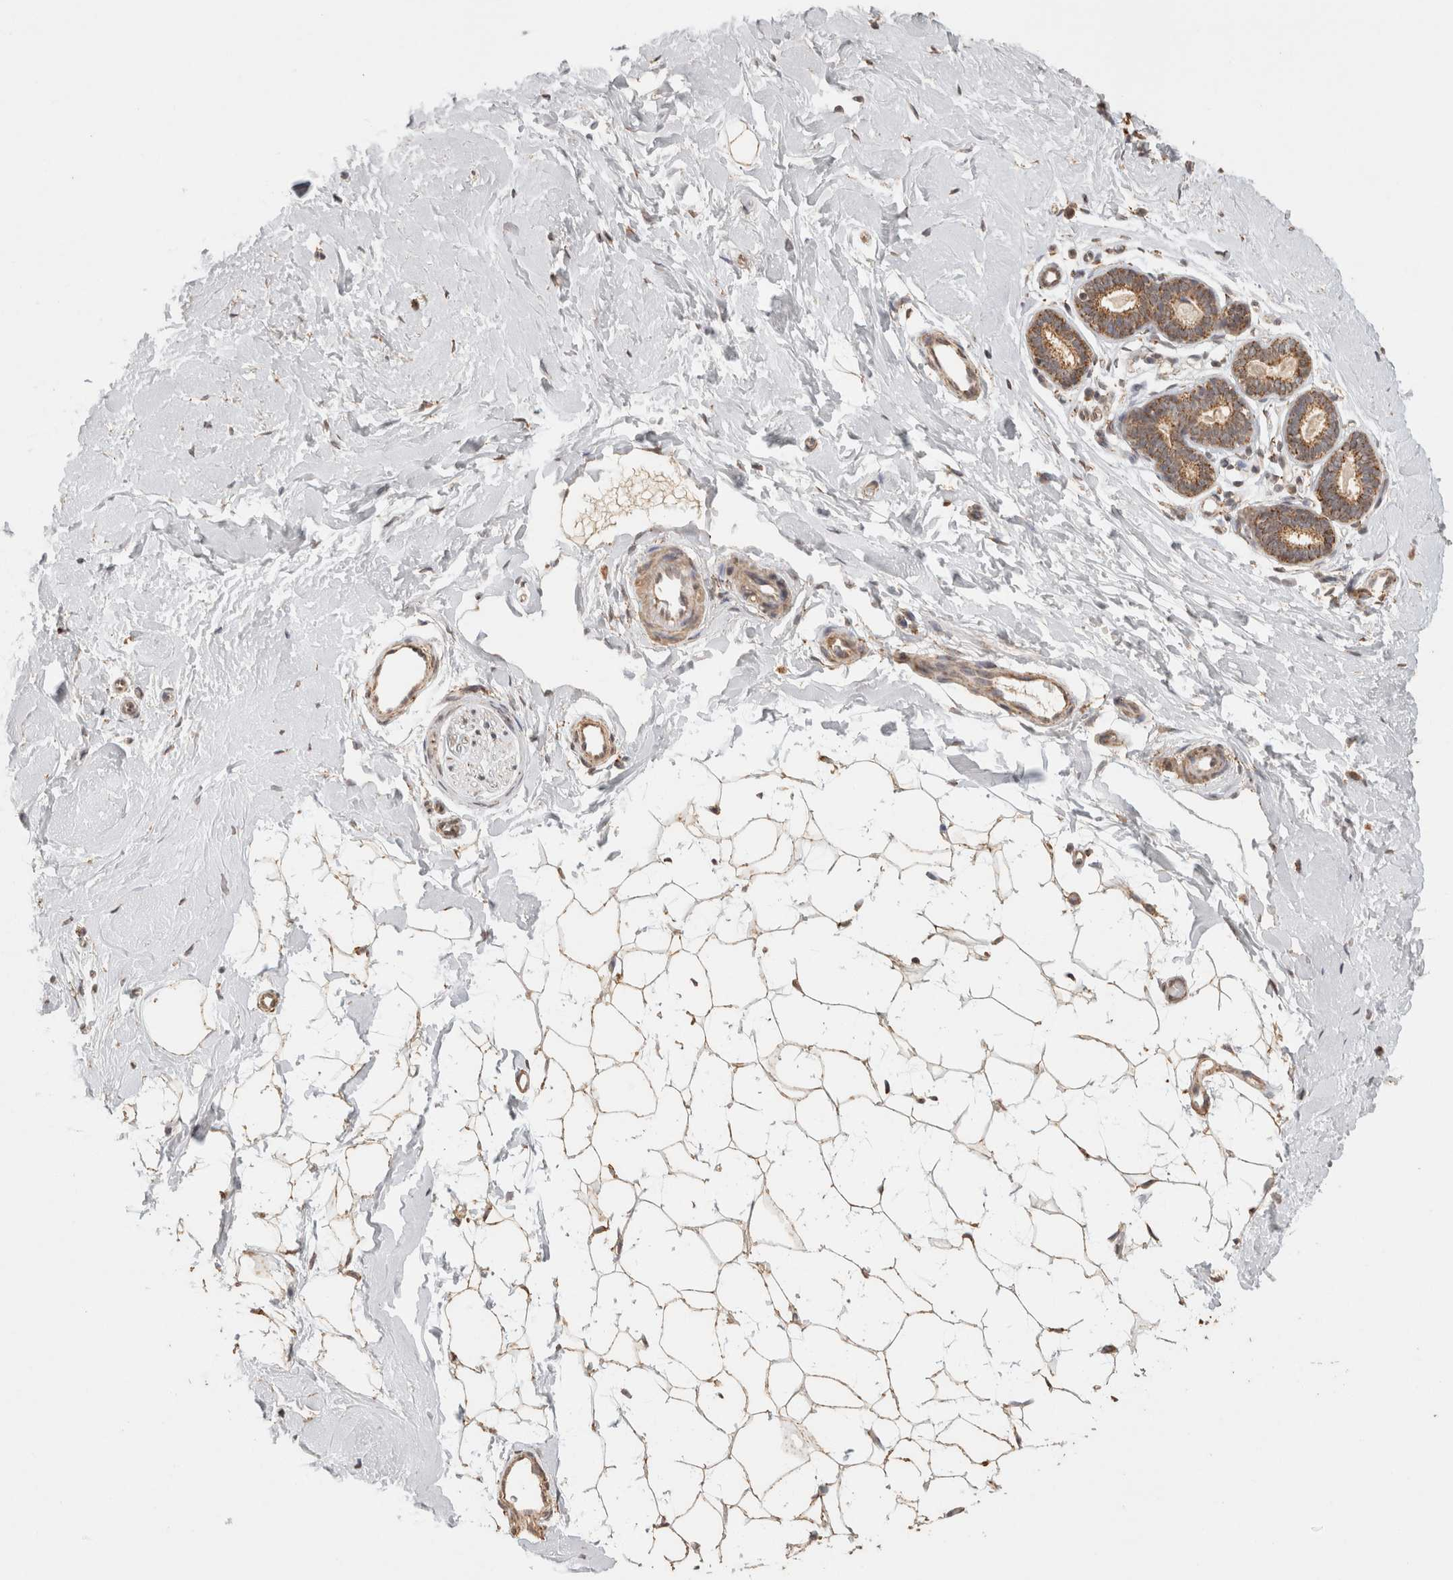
{"staining": {"intensity": "weak", "quantity": ">75%", "location": "cytoplasmic/membranous"}, "tissue": "breast", "cell_type": "Adipocytes", "image_type": "normal", "snomed": [{"axis": "morphology", "description": "Normal tissue, NOS"}, {"axis": "topography", "description": "Breast"}], "caption": "Brown immunohistochemical staining in normal breast demonstrates weak cytoplasmic/membranous expression in approximately >75% of adipocytes.", "gene": "BNIP3L", "patient": {"sex": "female", "age": 23}}